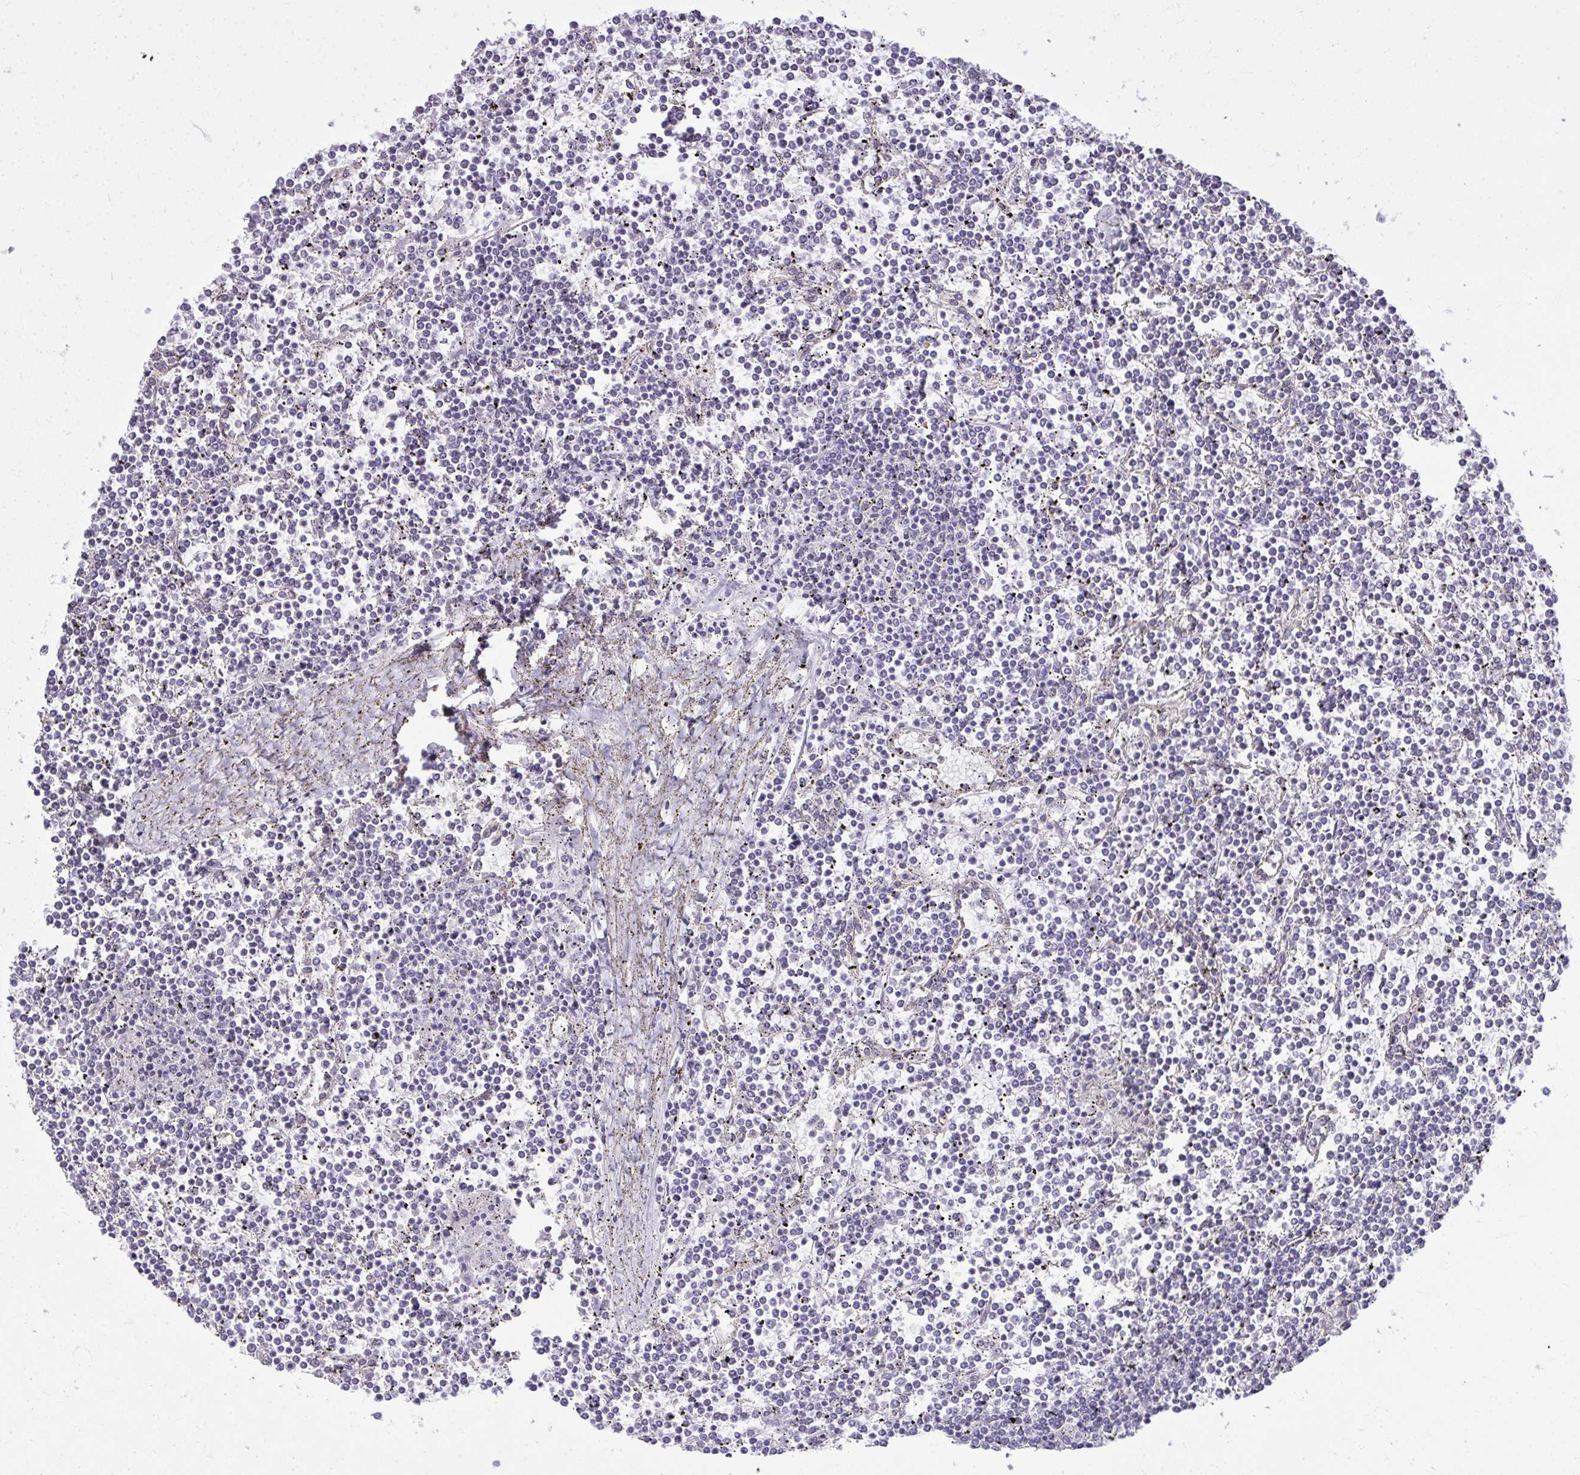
{"staining": {"intensity": "negative", "quantity": "none", "location": "none"}, "tissue": "lymphoma", "cell_type": "Tumor cells", "image_type": "cancer", "snomed": [{"axis": "morphology", "description": "Malignant lymphoma, non-Hodgkin's type, Low grade"}, {"axis": "topography", "description": "Spleen"}], "caption": "This is an immunohistochemistry image of low-grade malignant lymphoma, non-Hodgkin's type. There is no expression in tumor cells.", "gene": "NPPA", "patient": {"sex": "female", "age": 19}}